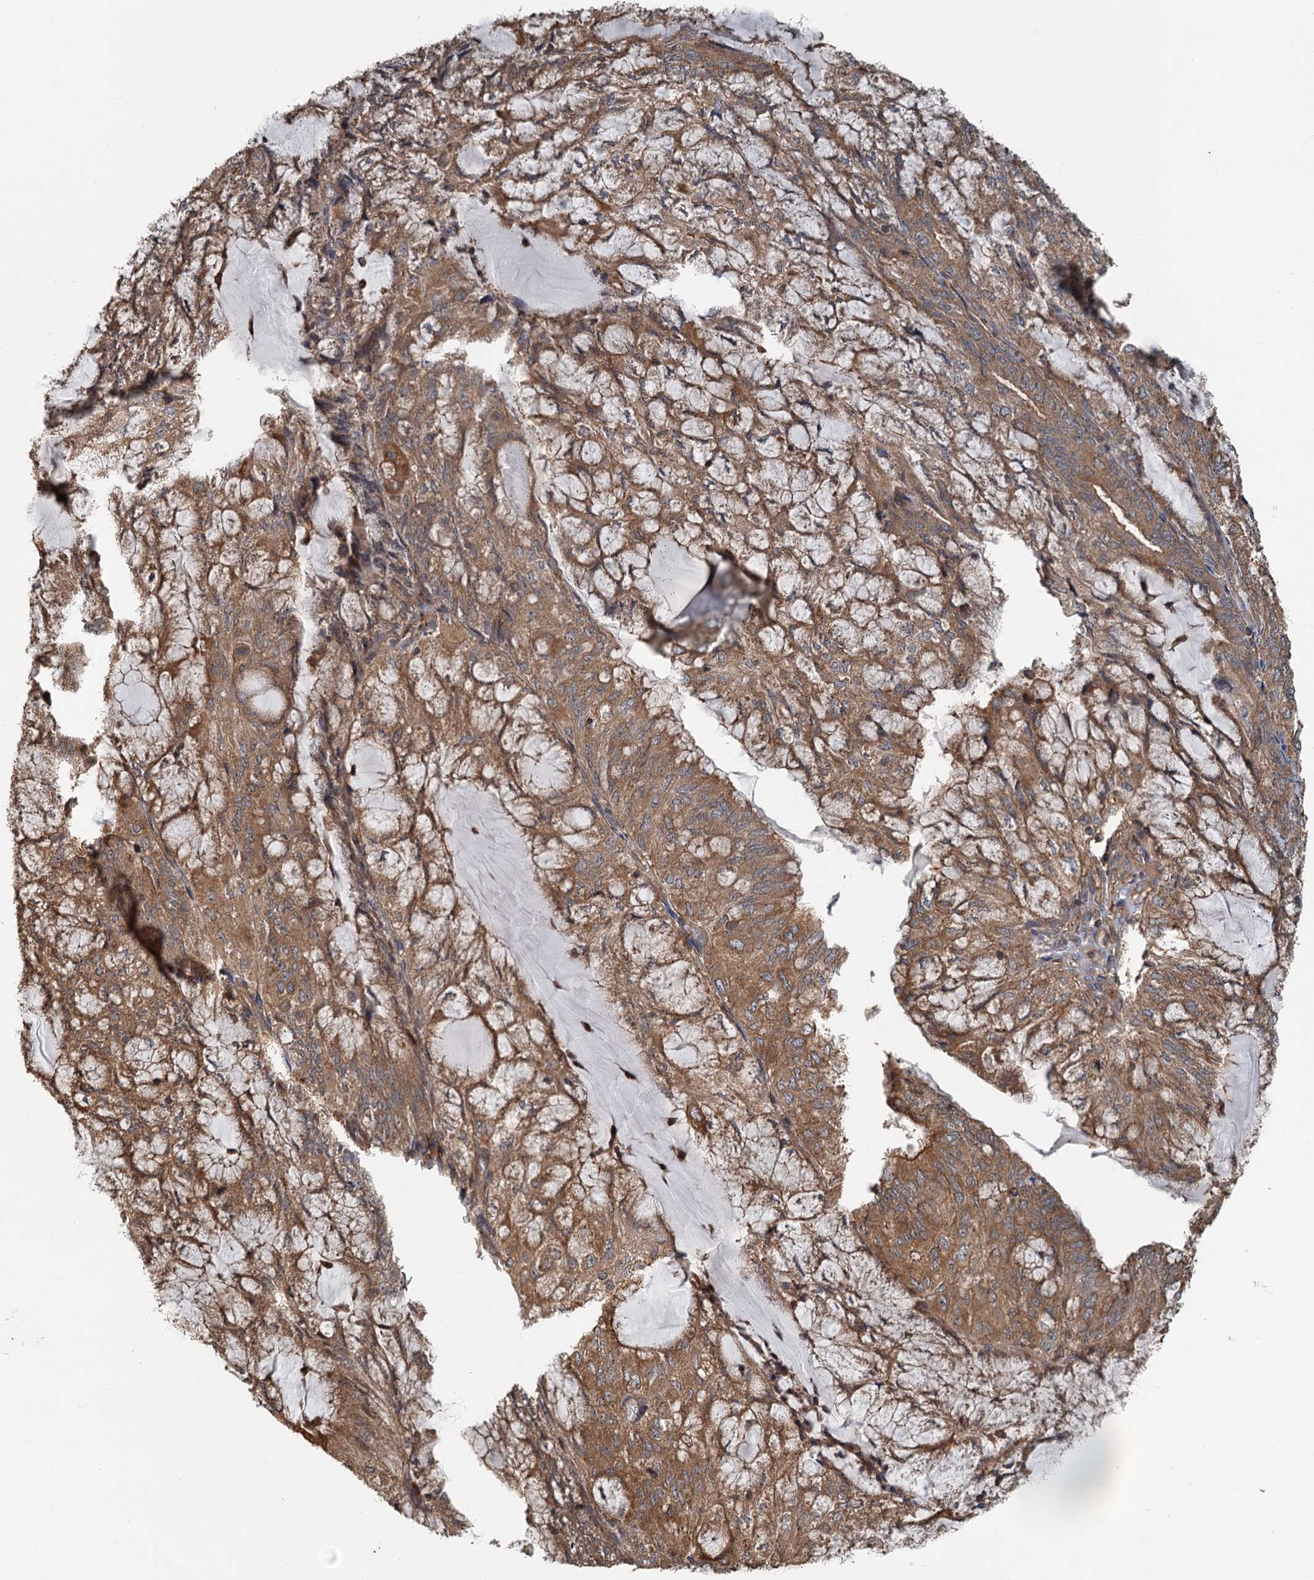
{"staining": {"intensity": "moderate", "quantity": ">75%", "location": "cytoplasmic/membranous"}, "tissue": "endometrial cancer", "cell_type": "Tumor cells", "image_type": "cancer", "snomed": [{"axis": "morphology", "description": "Adenocarcinoma, NOS"}, {"axis": "topography", "description": "Endometrium"}], "caption": "This micrograph displays immunohistochemistry staining of endometrial cancer (adenocarcinoma), with medium moderate cytoplasmic/membranous positivity in approximately >75% of tumor cells.", "gene": "ZNF527", "patient": {"sex": "female", "age": 81}}